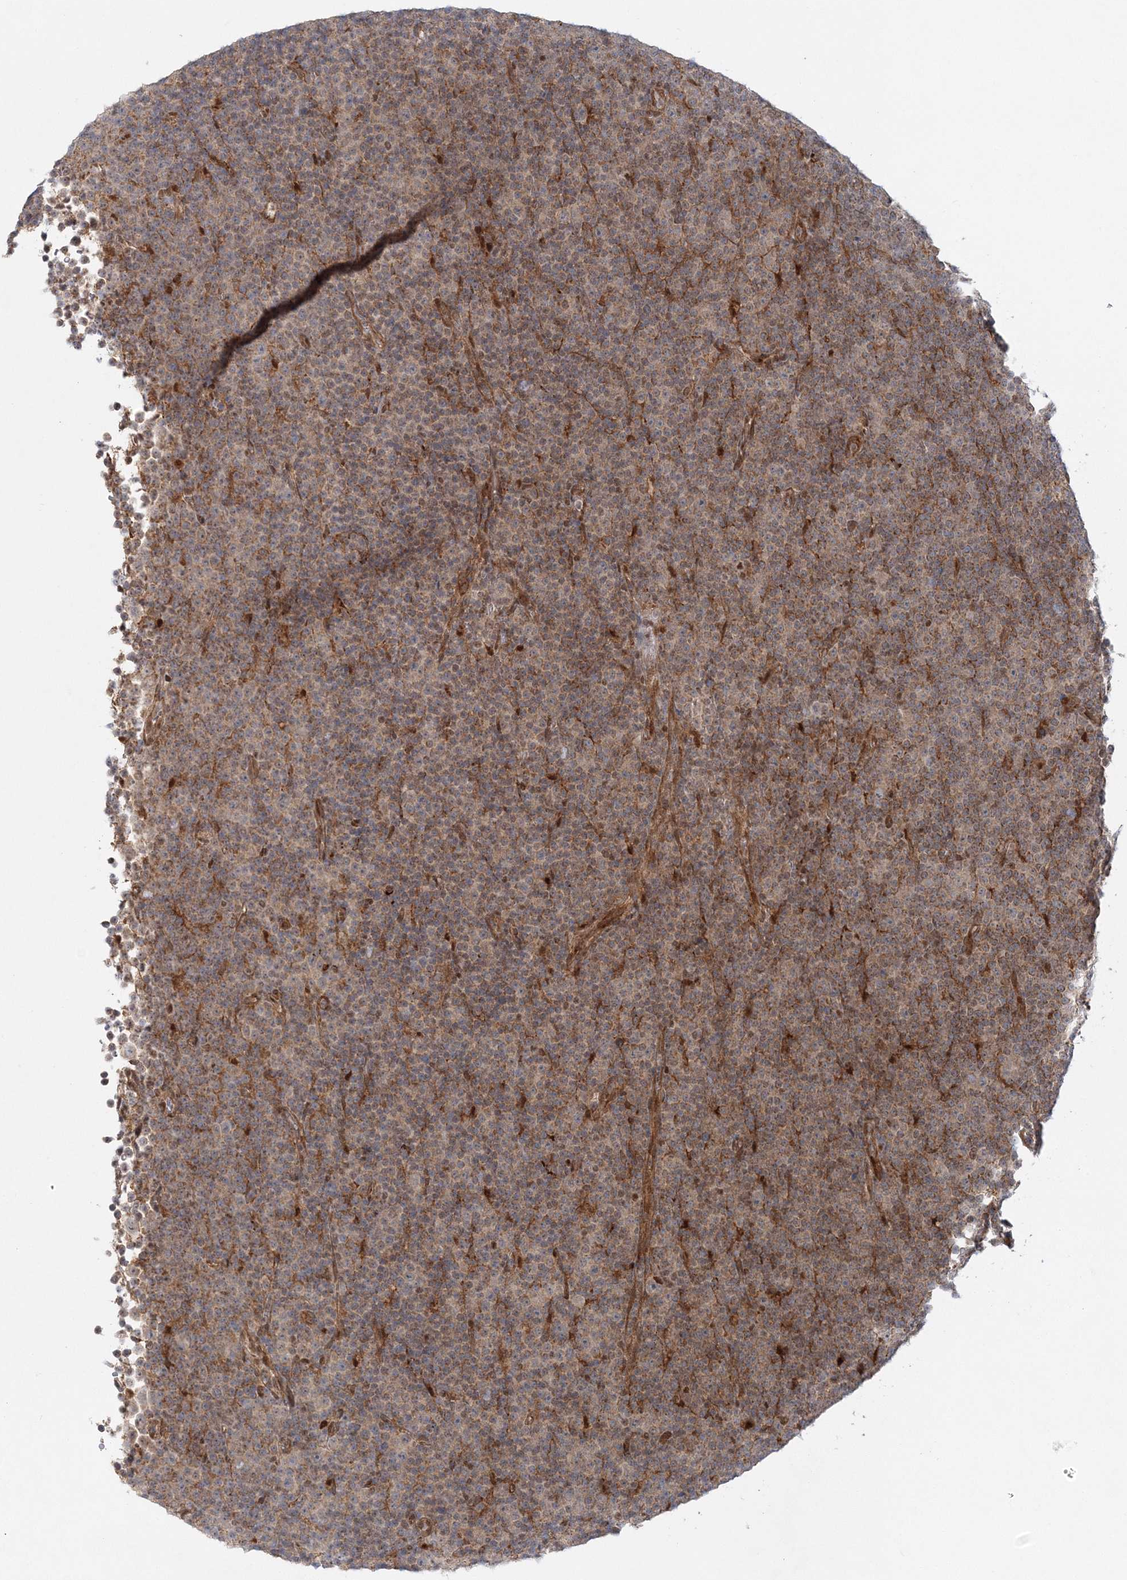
{"staining": {"intensity": "weak", "quantity": "25%-75%", "location": "cytoplasmic/membranous"}, "tissue": "lymphoma", "cell_type": "Tumor cells", "image_type": "cancer", "snomed": [{"axis": "morphology", "description": "Malignant lymphoma, non-Hodgkin's type, Low grade"}, {"axis": "topography", "description": "Lymph node"}], "caption": "This photomicrograph demonstrates immunohistochemistry (IHC) staining of human lymphoma, with low weak cytoplasmic/membranous staining in approximately 25%-75% of tumor cells.", "gene": "RAB11FIP2", "patient": {"sex": "female", "age": 67}}